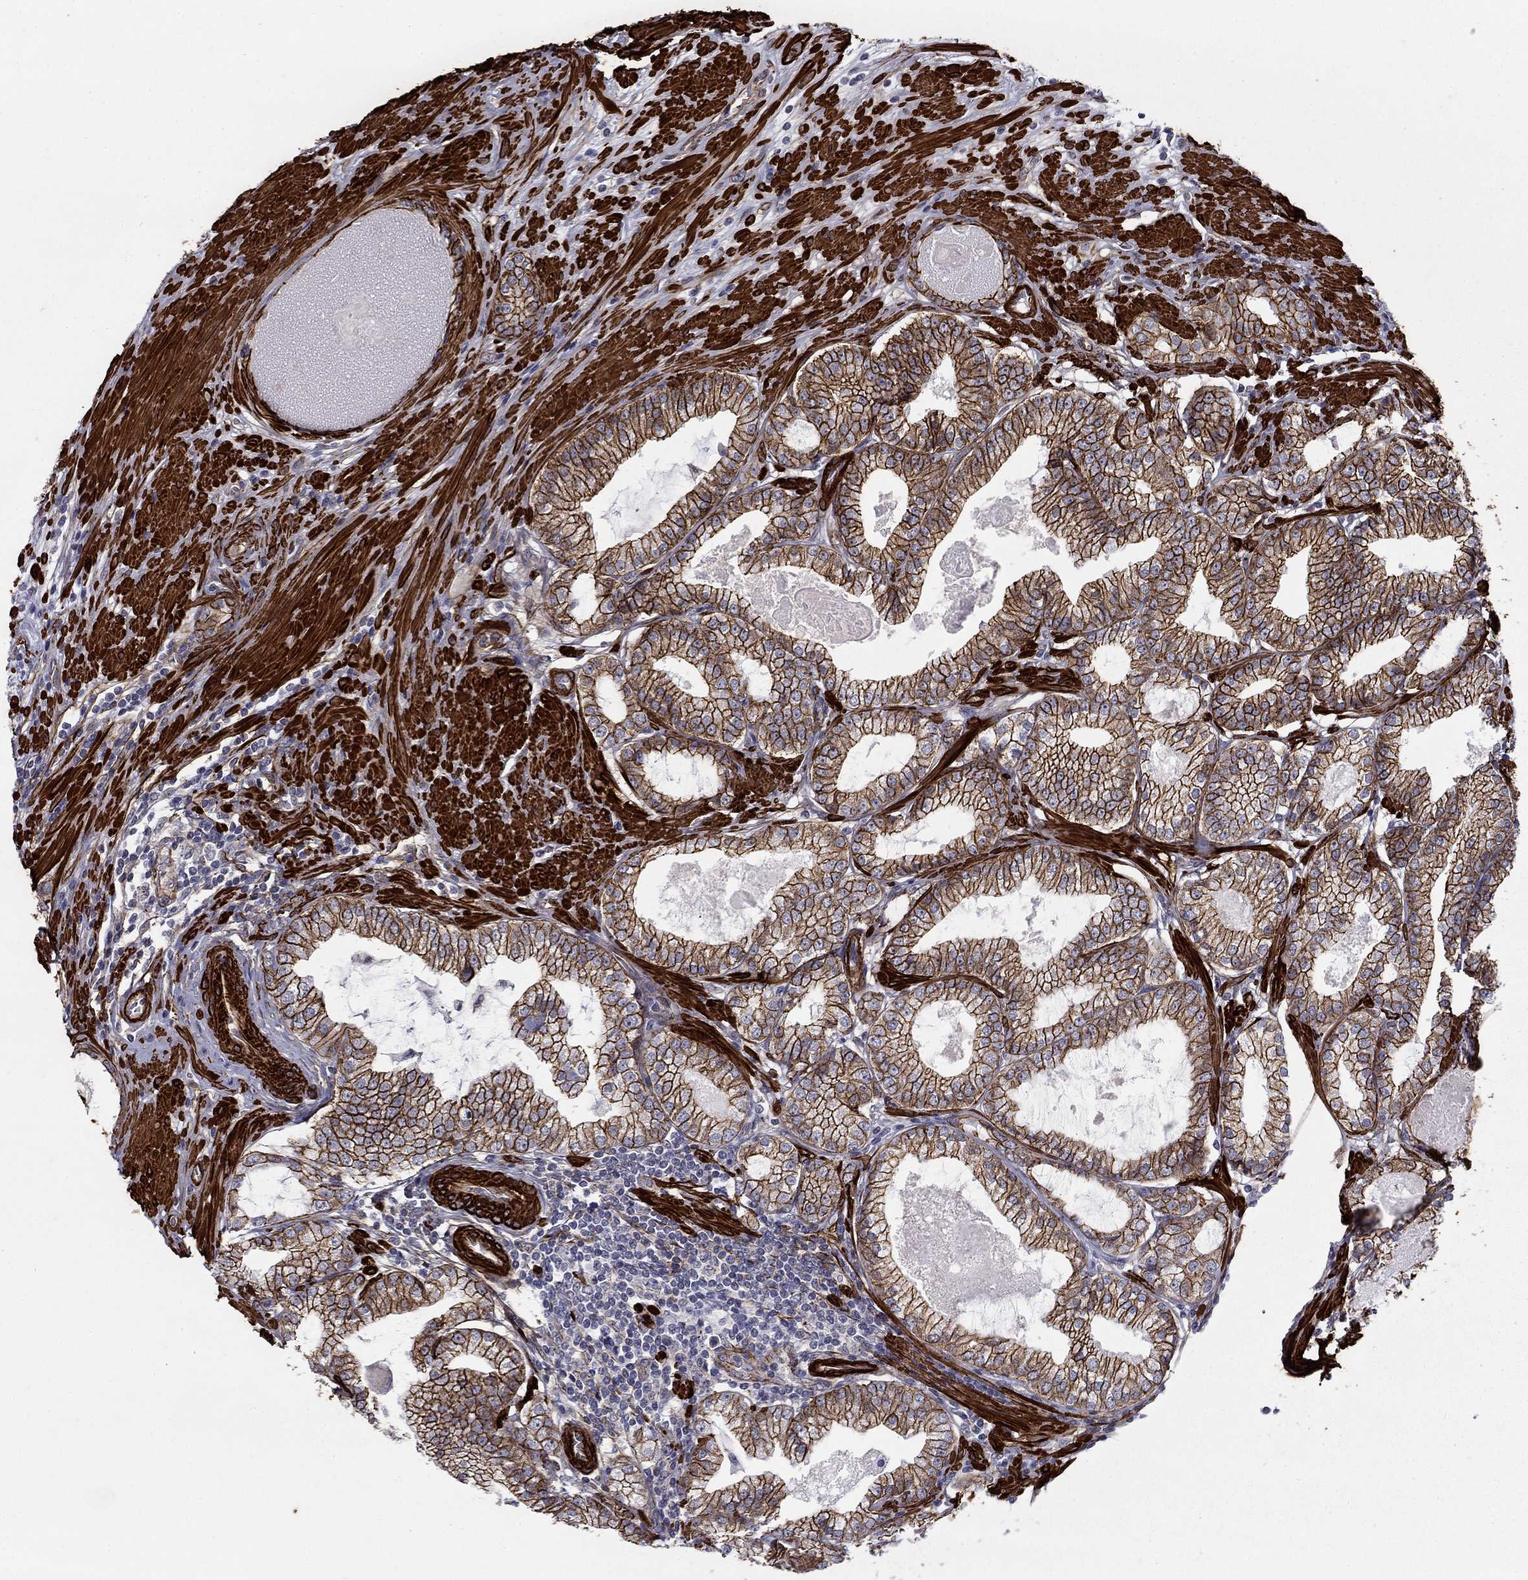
{"staining": {"intensity": "strong", "quantity": ">75%", "location": "cytoplasmic/membranous"}, "tissue": "prostate cancer", "cell_type": "Tumor cells", "image_type": "cancer", "snomed": [{"axis": "morphology", "description": "Adenocarcinoma, High grade"}, {"axis": "topography", "description": "Prostate and seminal vesicle, NOS"}], "caption": "DAB (3,3'-diaminobenzidine) immunohistochemical staining of human high-grade adenocarcinoma (prostate) demonstrates strong cytoplasmic/membranous protein expression in about >75% of tumor cells. (DAB = brown stain, brightfield microscopy at high magnification).", "gene": "KRBA1", "patient": {"sex": "male", "age": 62}}